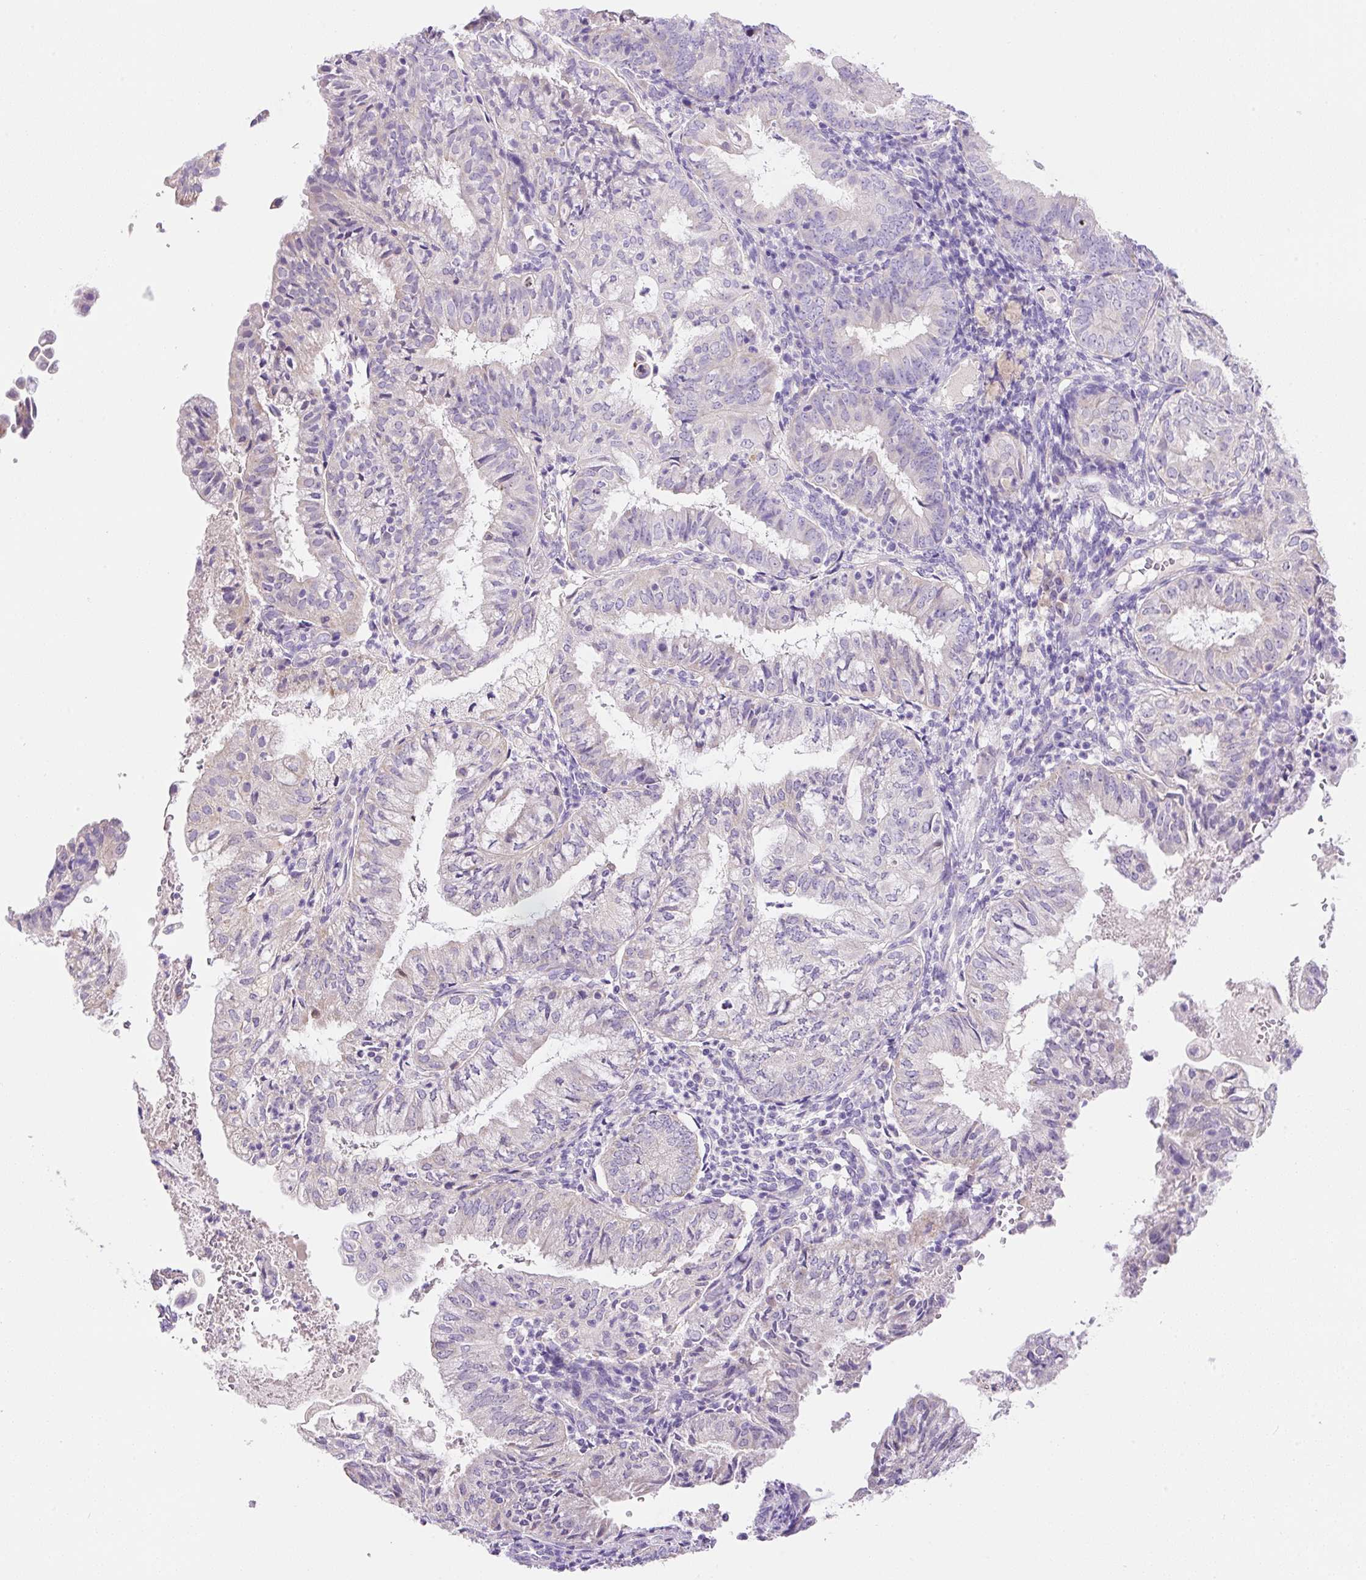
{"staining": {"intensity": "negative", "quantity": "none", "location": "none"}, "tissue": "endometrial cancer", "cell_type": "Tumor cells", "image_type": "cancer", "snomed": [{"axis": "morphology", "description": "Adenocarcinoma, NOS"}, {"axis": "topography", "description": "Endometrium"}], "caption": "Tumor cells are negative for protein expression in human adenocarcinoma (endometrial).", "gene": "NDST3", "patient": {"sex": "female", "age": 55}}